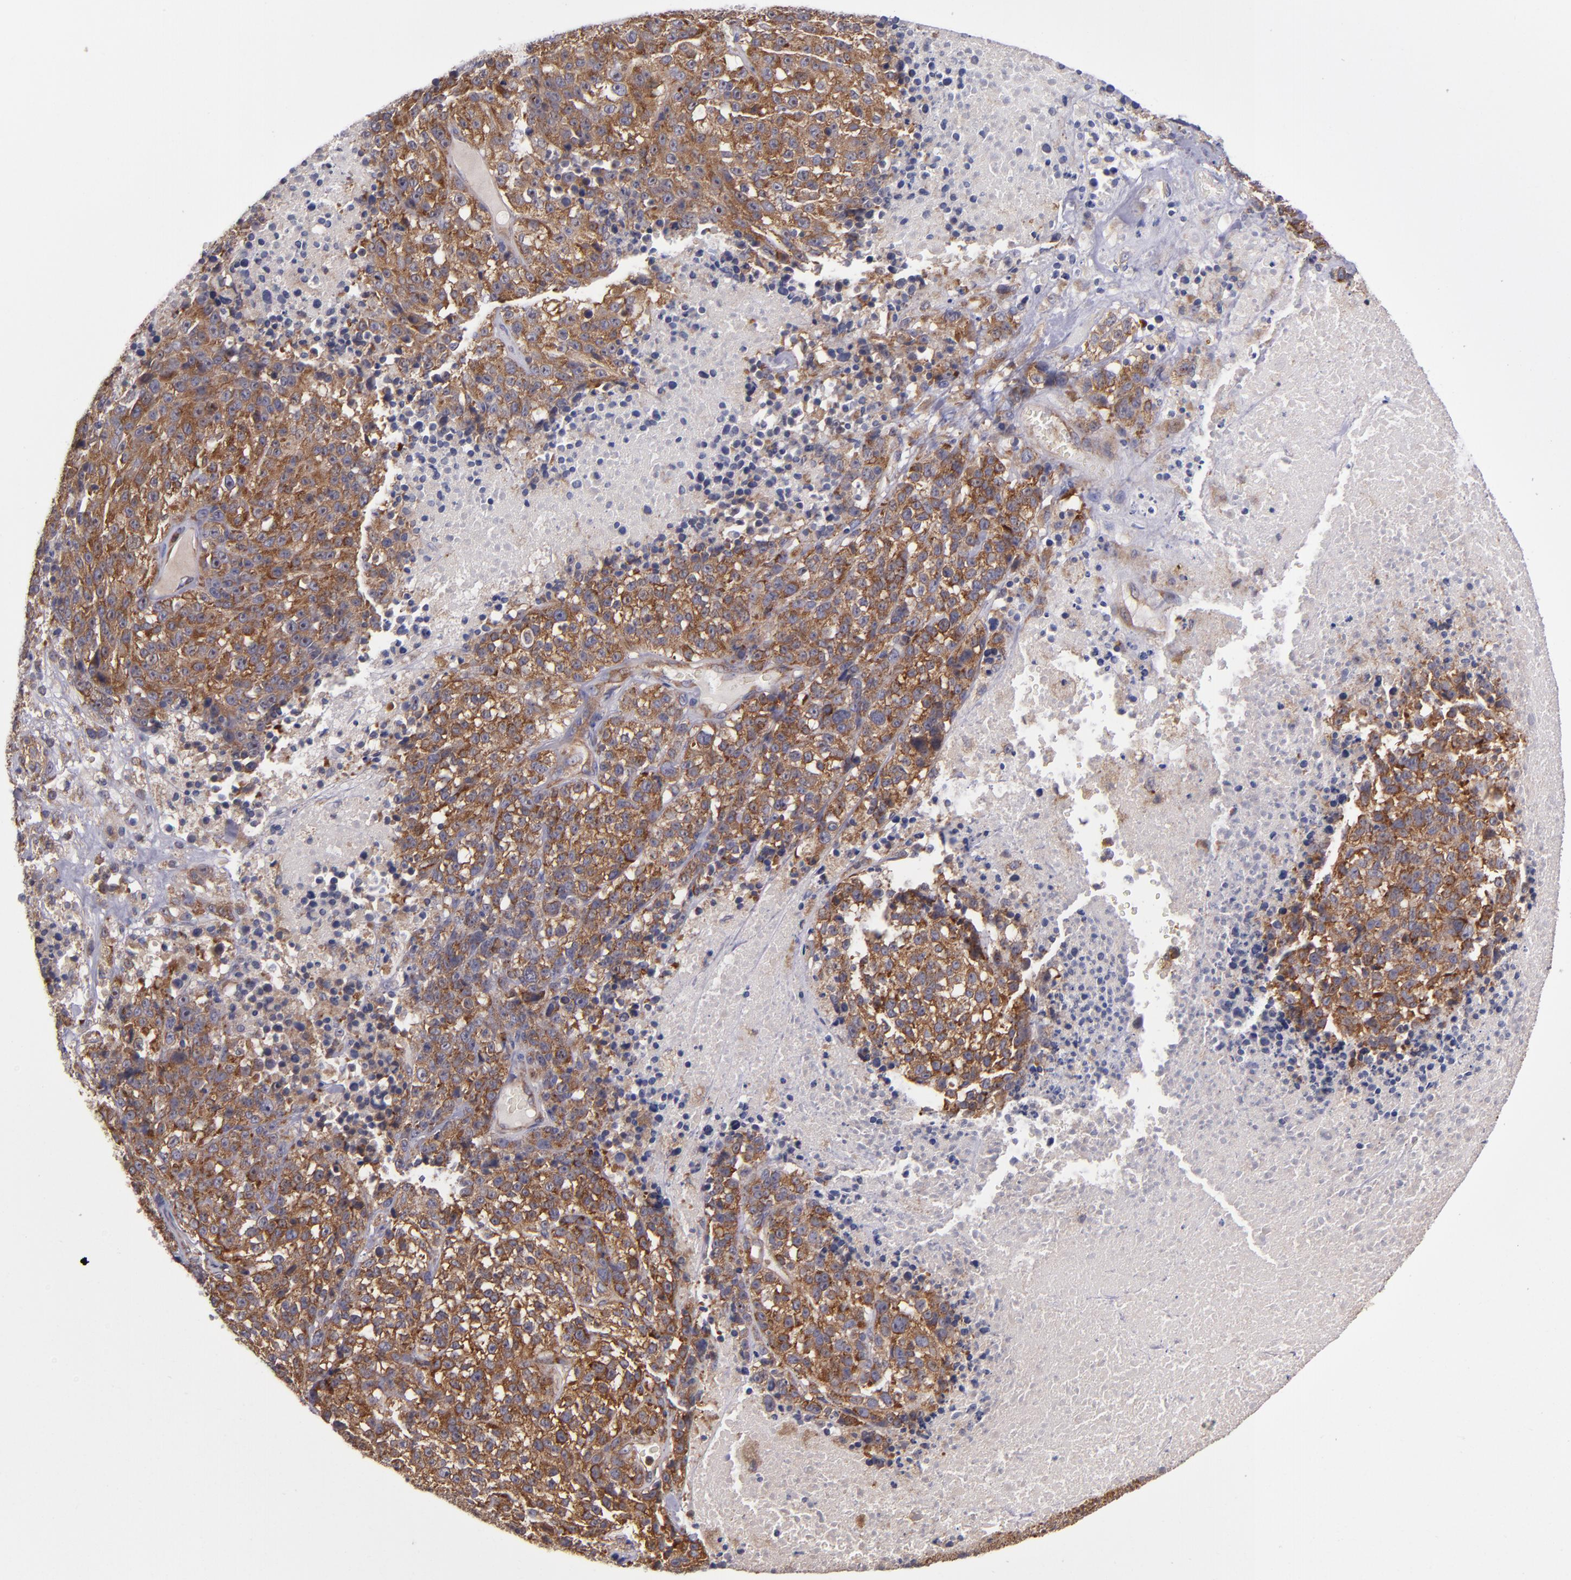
{"staining": {"intensity": "strong", "quantity": ">75%", "location": "cytoplasmic/membranous,nuclear"}, "tissue": "melanoma", "cell_type": "Tumor cells", "image_type": "cancer", "snomed": [{"axis": "morphology", "description": "Malignant melanoma, Metastatic site"}, {"axis": "topography", "description": "Cerebral cortex"}], "caption": "Melanoma tissue shows strong cytoplasmic/membranous and nuclear staining in approximately >75% of tumor cells, visualized by immunohistochemistry.", "gene": "EIF4ENIF1", "patient": {"sex": "female", "age": 52}}